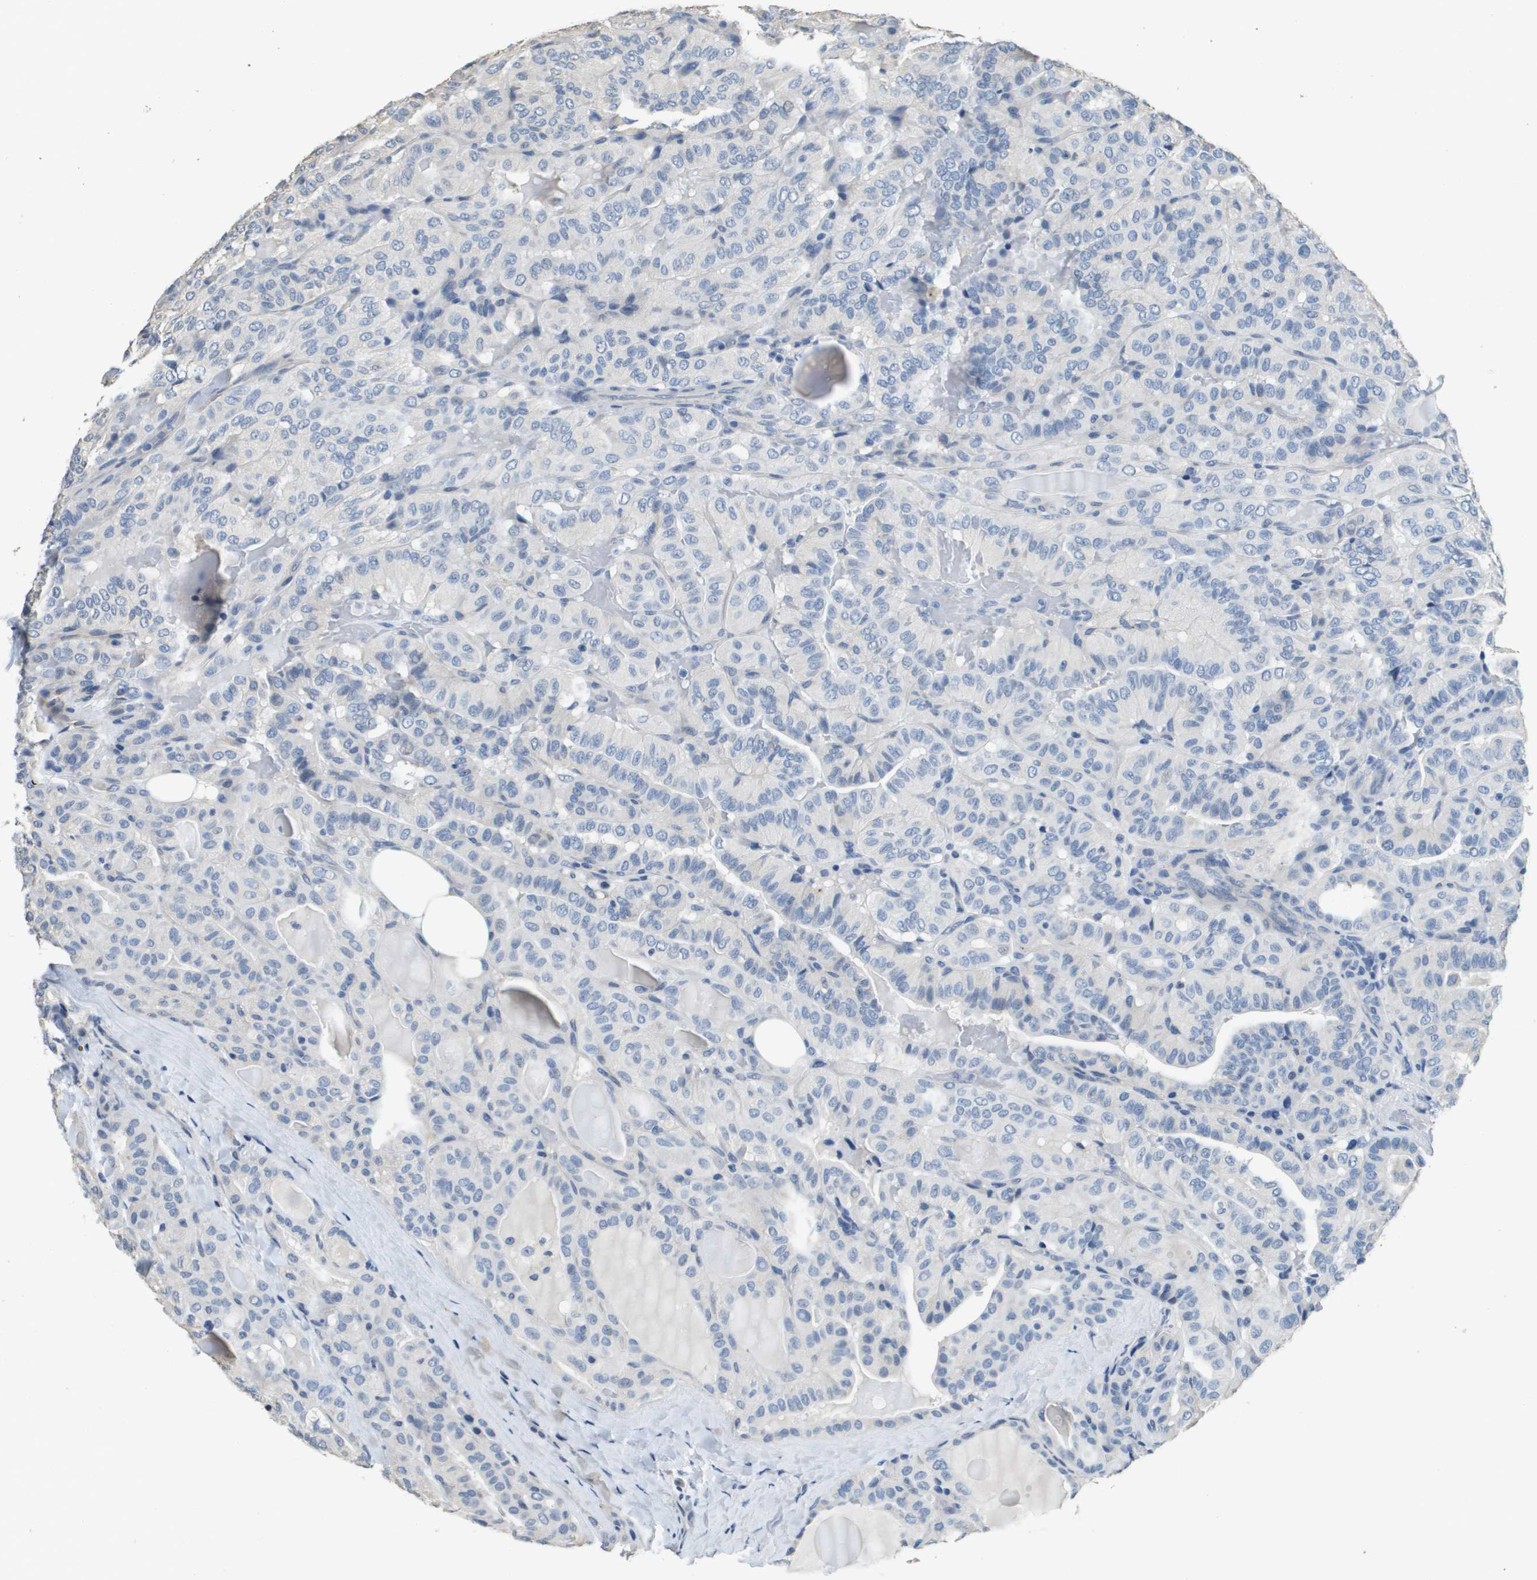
{"staining": {"intensity": "negative", "quantity": "none", "location": "none"}, "tissue": "thyroid cancer", "cell_type": "Tumor cells", "image_type": "cancer", "snomed": [{"axis": "morphology", "description": "Papillary adenocarcinoma, NOS"}, {"axis": "topography", "description": "Thyroid gland"}], "caption": "Immunohistochemistry micrograph of human thyroid papillary adenocarcinoma stained for a protein (brown), which exhibits no expression in tumor cells.", "gene": "MT3", "patient": {"sex": "male", "age": 77}}